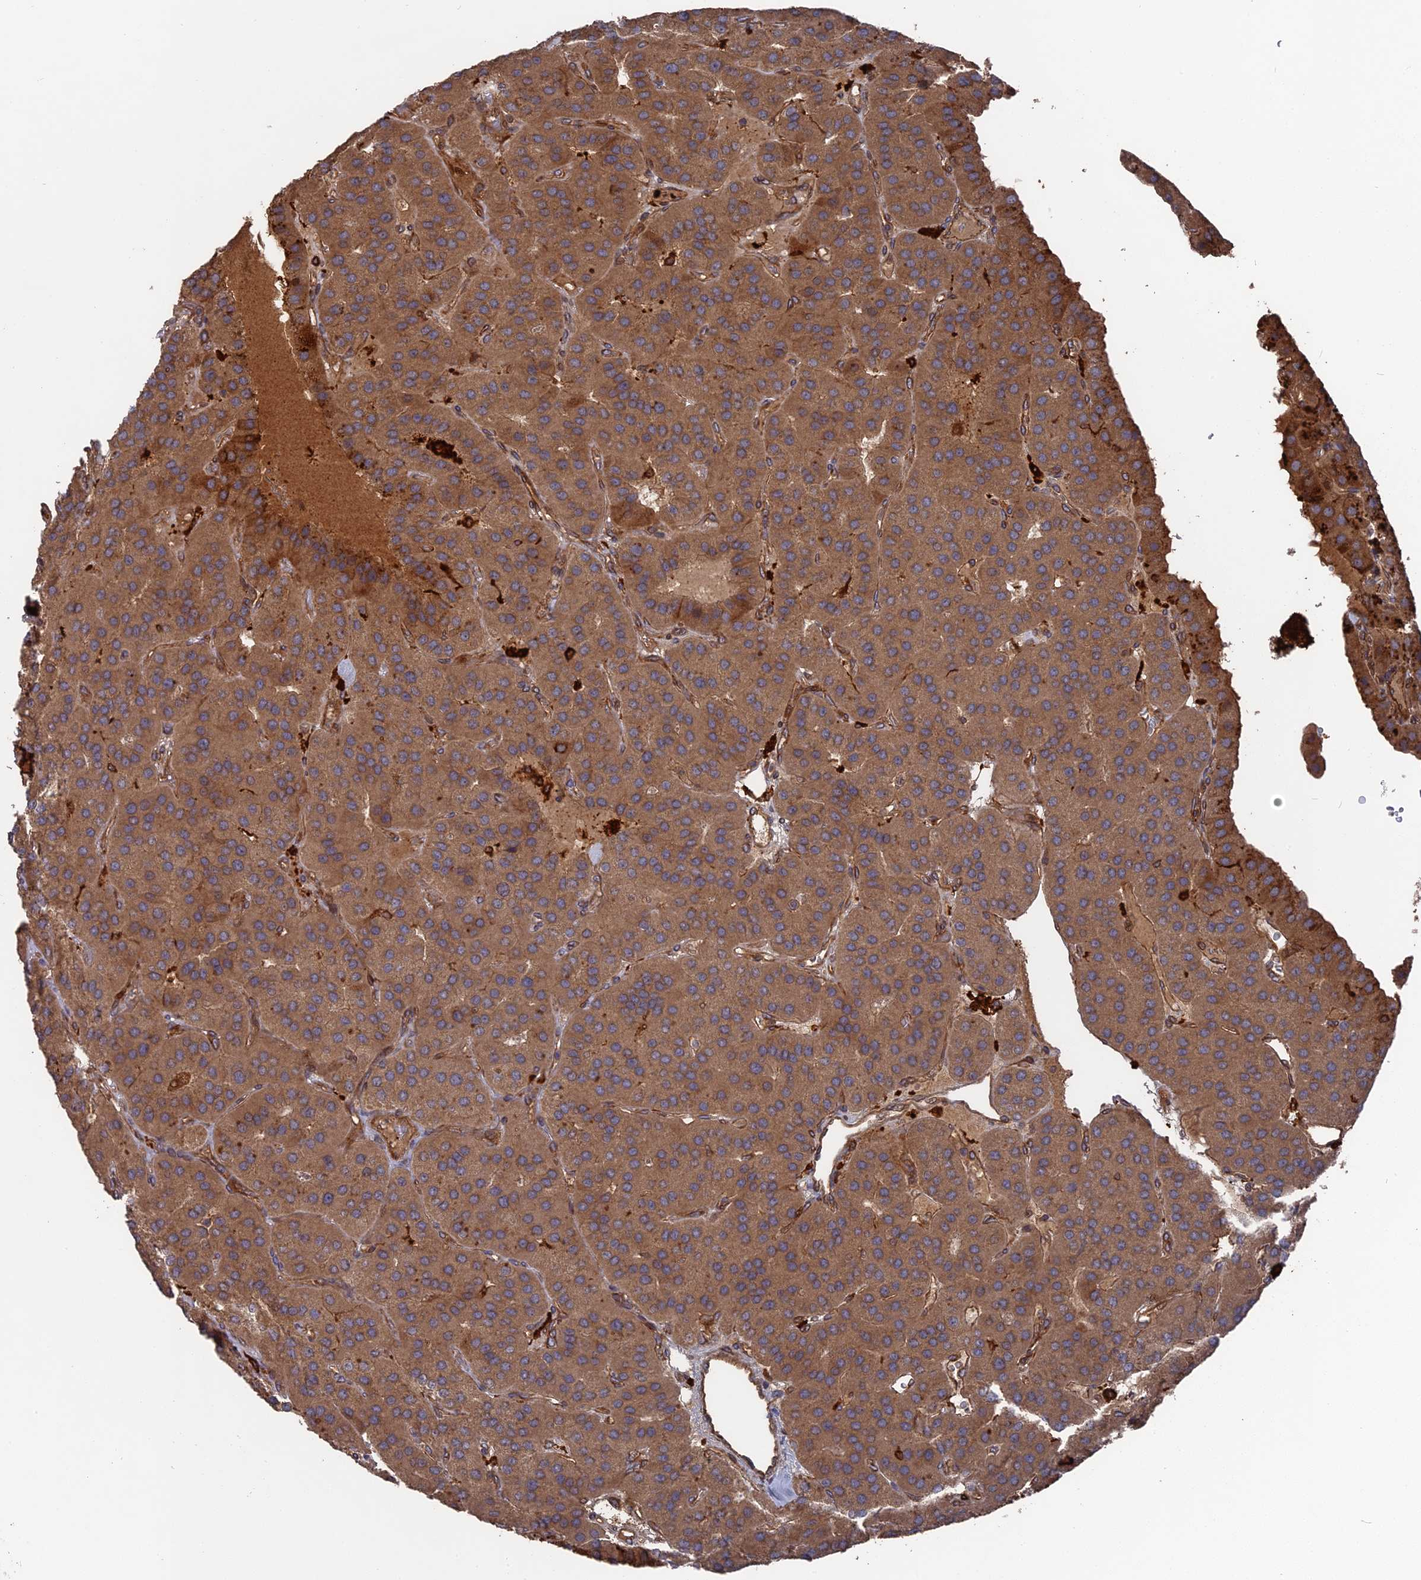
{"staining": {"intensity": "moderate", "quantity": ">75%", "location": "cytoplasmic/membranous"}, "tissue": "parathyroid gland", "cell_type": "Glandular cells", "image_type": "normal", "snomed": [{"axis": "morphology", "description": "Normal tissue, NOS"}, {"axis": "morphology", "description": "Adenoma, NOS"}, {"axis": "topography", "description": "Parathyroid gland"}], "caption": "This micrograph demonstrates benign parathyroid gland stained with immunohistochemistry (IHC) to label a protein in brown. The cytoplasmic/membranous of glandular cells show moderate positivity for the protein. Nuclei are counter-stained blue.", "gene": "DEF8", "patient": {"sex": "female", "age": 86}}